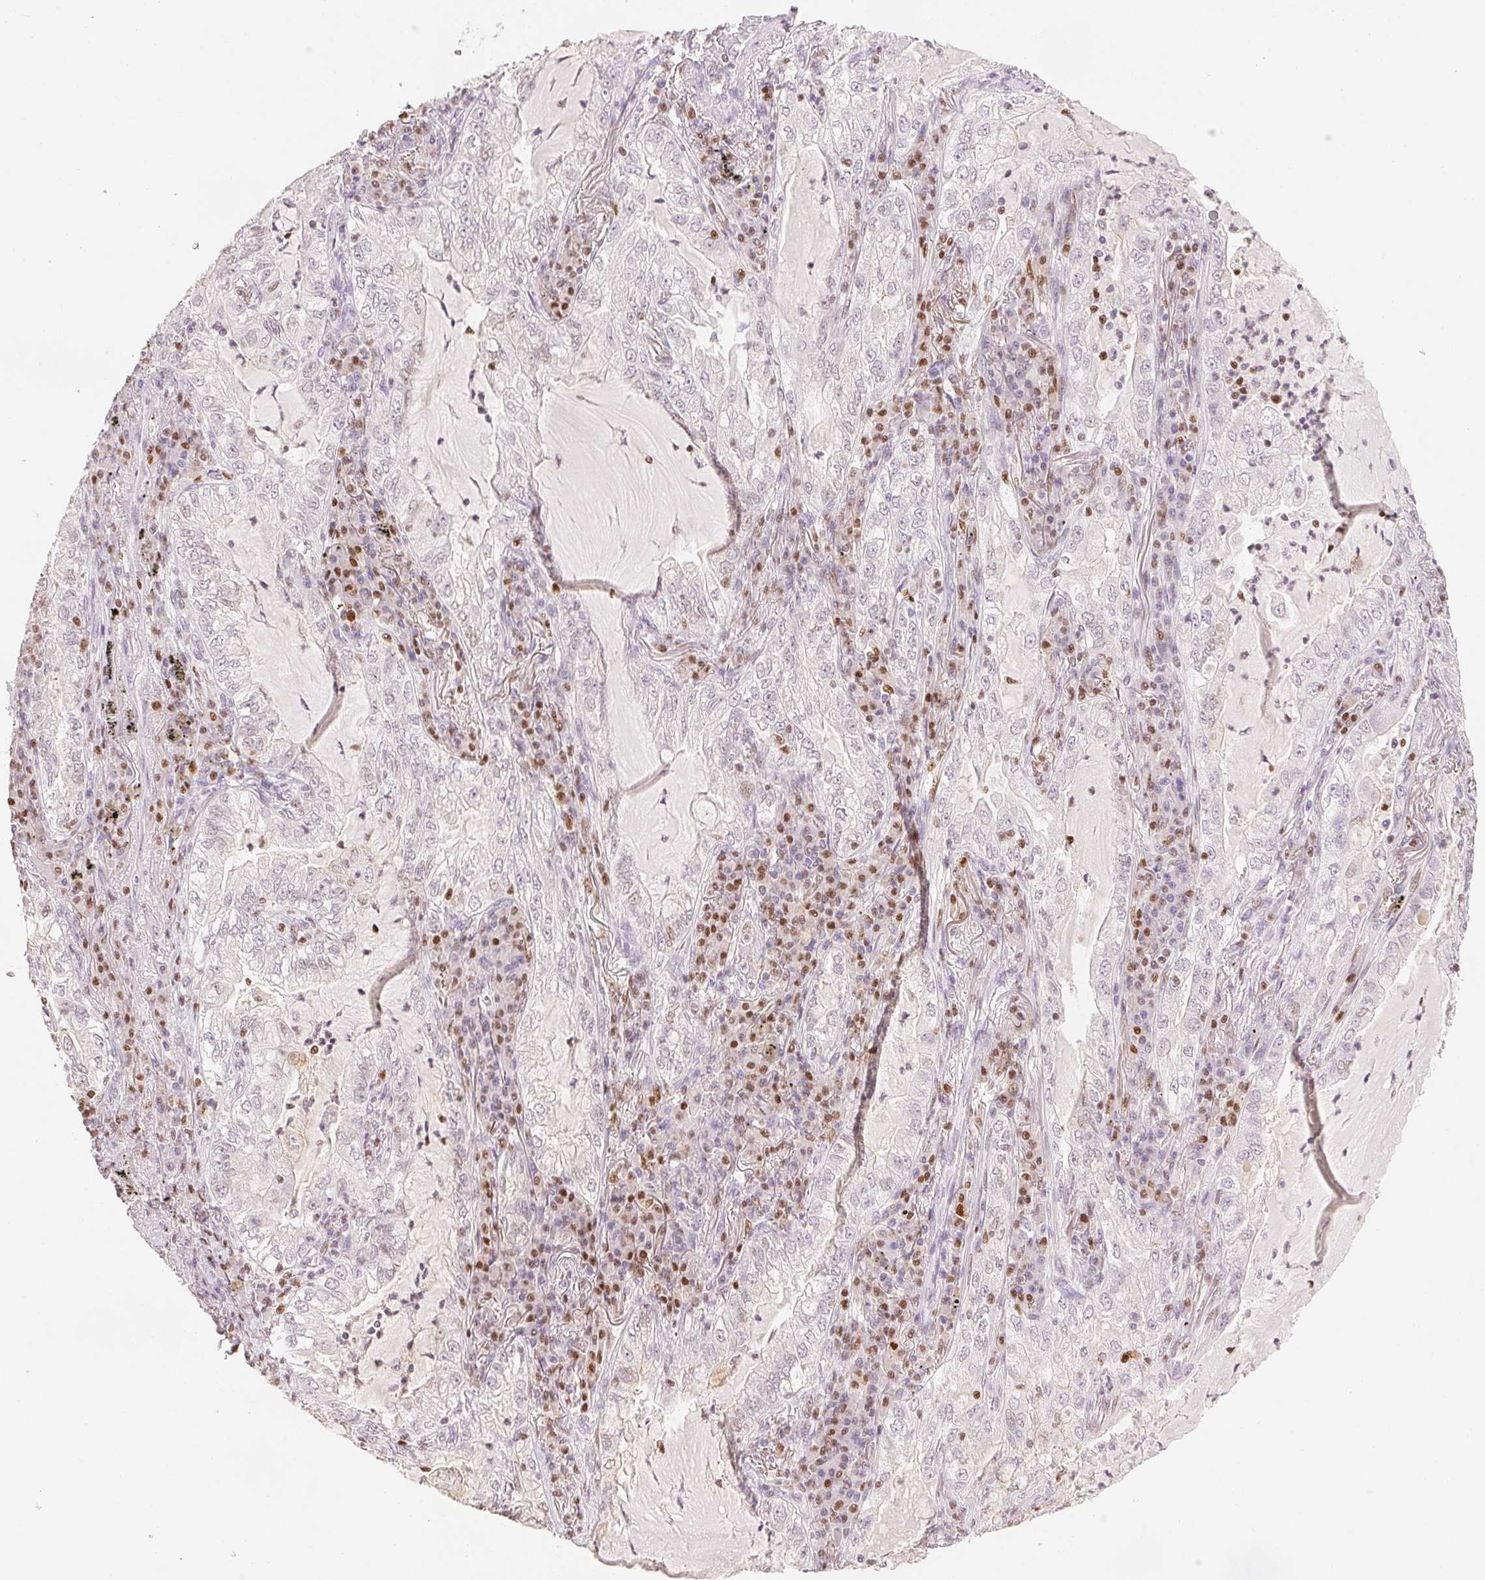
{"staining": {"intensity": "negative", "quantity": "none", "location": "none"}, "tissue": "lung cancer", "cell_type": "Tumor cells", "image_type": "cancer", "snomed": [{"axis": "morphology", "description": "Adenocarcinoma, NOS"}, {"axis": "topography", "description": "Lung"}], "caption": "An IHC image of lung cancer is shown. There is no staining in tumor cells of lung cancer.", "gene": "RUNX2", "patient": {"sex": "female", "age": 73}}